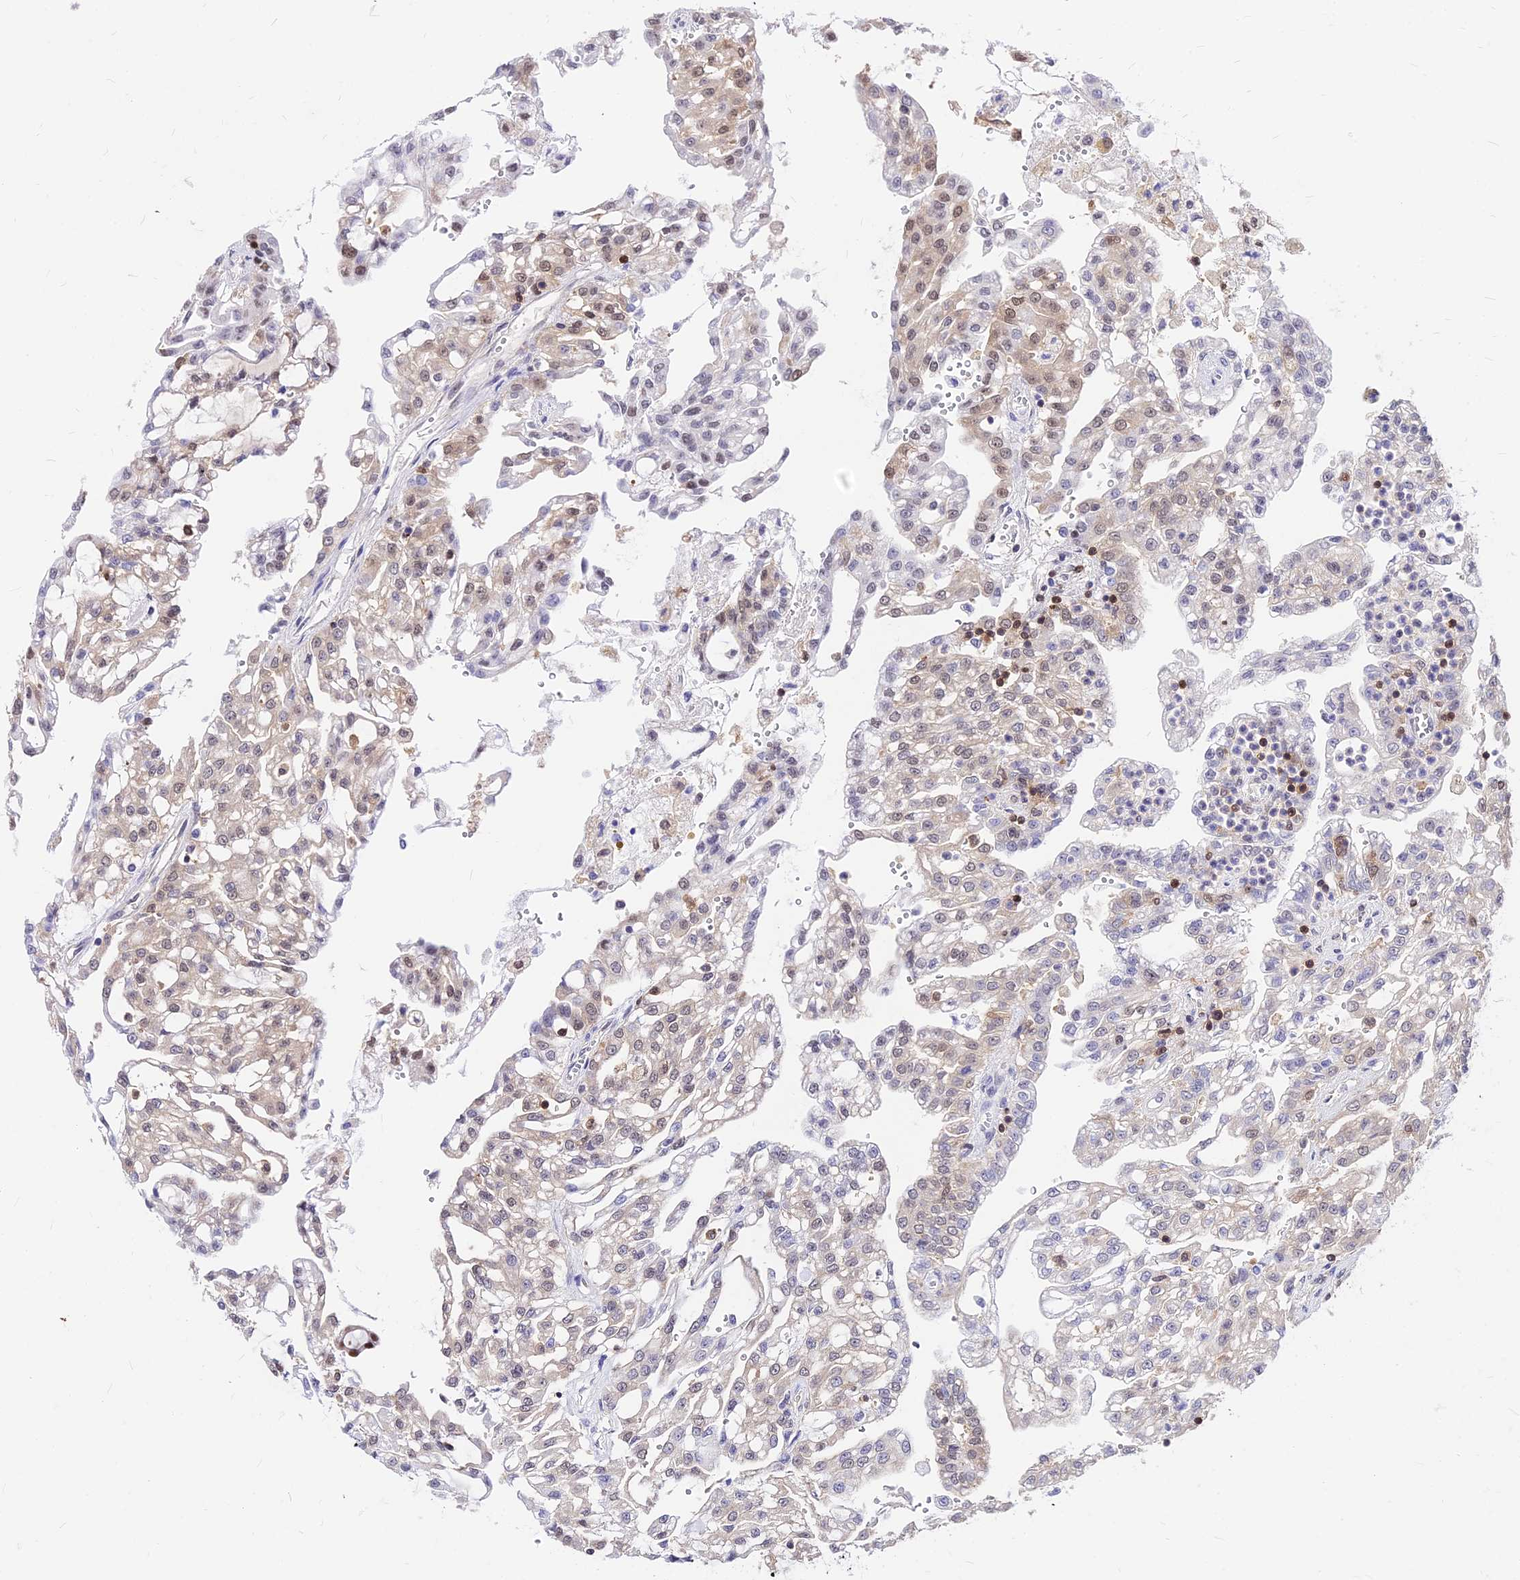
{"staining": {"intensity": "weak", "quantity": "<25%", "location": "nuclear"}, "tissue": "renal cancer", "cell_type": "Tumor cells", "image_type": "cancer", "snomed": [{"axis": "morphology", "description": "Adenocarcinoma, NOS"}, {"axis": "topography", "description": "Kidney"}], "caption": "This is an immunohistochemistry (IHC) image of renal cancer (adenocarcinoma). There is no positivity in tumor cells.", "gene": "PAXX", "patient": {"sex": "male", "age": 63}}